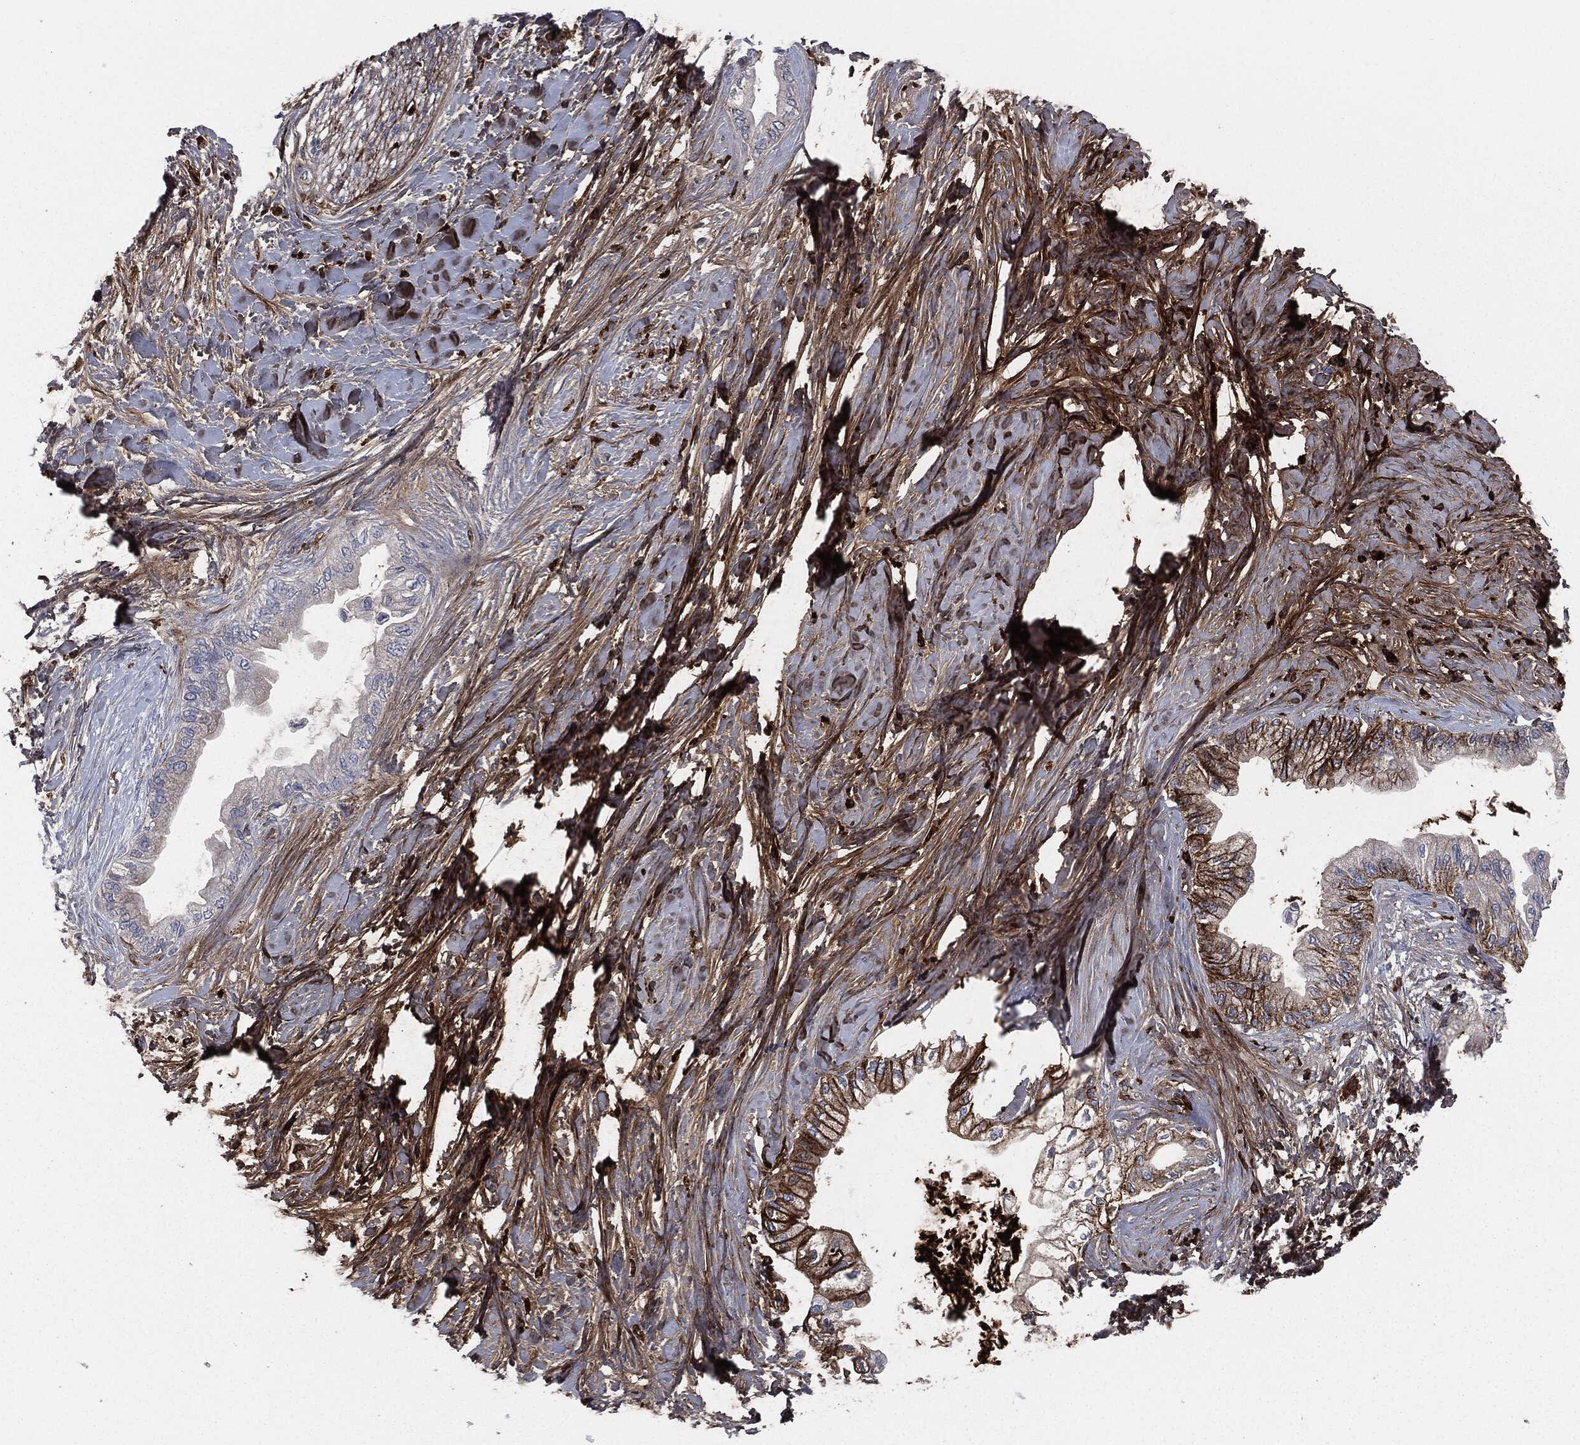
{"staining": {"intensity": "strong", "quantity": "25%-75%", "location": "cytoplasmic/membranous"}, "tissue": "pancreatic cancer", "cell_type": "Tumor cells", "image_type": "cancer", "snomed": [{"axis": "morphology", "description": "Normal tissue, NOS"}, {"axis": "morphology", "description": "Adenocarcinoma, NOS"}, {"axis": "topography", "description": "Pancreas"}, {"axis": "topography", "description": "Duodenum"}], "caption": "Immunohistochemistry (IHC) staining of adenocarcinoma (pancreatic), which shows high levels of strong cytoplasmic/membranous positivity in approximately 25%-75% of tumor cells indicating strong cytoplasmic/membranous protein expression. The staining was performed using DAB (brown) for protein detection and nuclei were counterstained in hematoxylin (blue).", "gene": "APOB", "patient": {"sex": "female", "age": 60}}